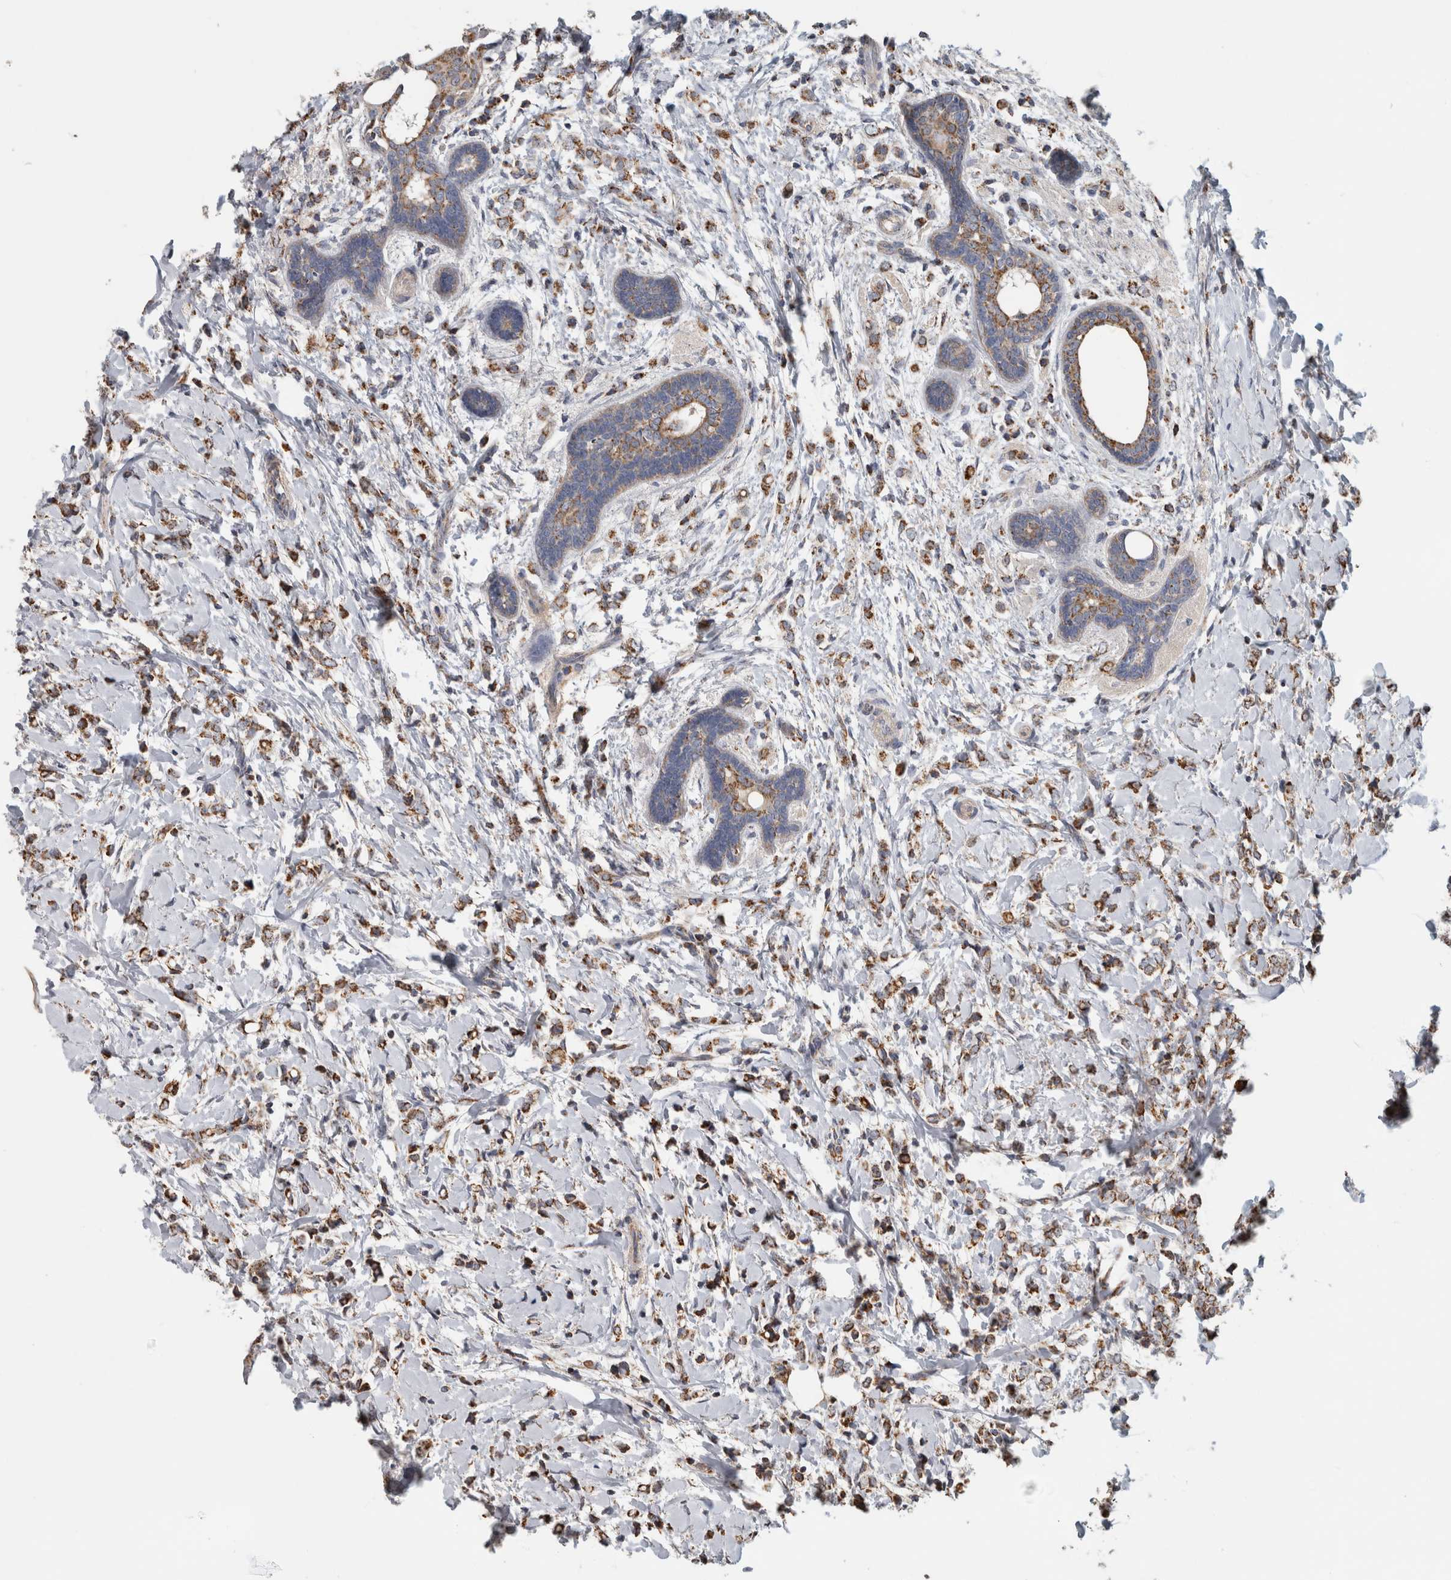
{"staining": {"intensity": "moderate", "quantity": ">75%", "location": "cytoplasmic/membranous"}, "tissue": "breast cancer", "cell_type": "Tumor cells", "image_type": "cancer", "snomed": [{"axis": "morphology", "description": "Normal tissue, NOS"}, {"axis": "morphology", "description": "Lobular carcinoma"}, {"axis": "topography", "description": "Breast"}], "caption": "The histopathology image exhibits a brown stain indicating the presence of a protein in the cytoplasmic/membranous of tumor cells in breast lobular carcinoma.", "gene": "ST8SIA1", "patient": {"sex": "female", "age": 47}}